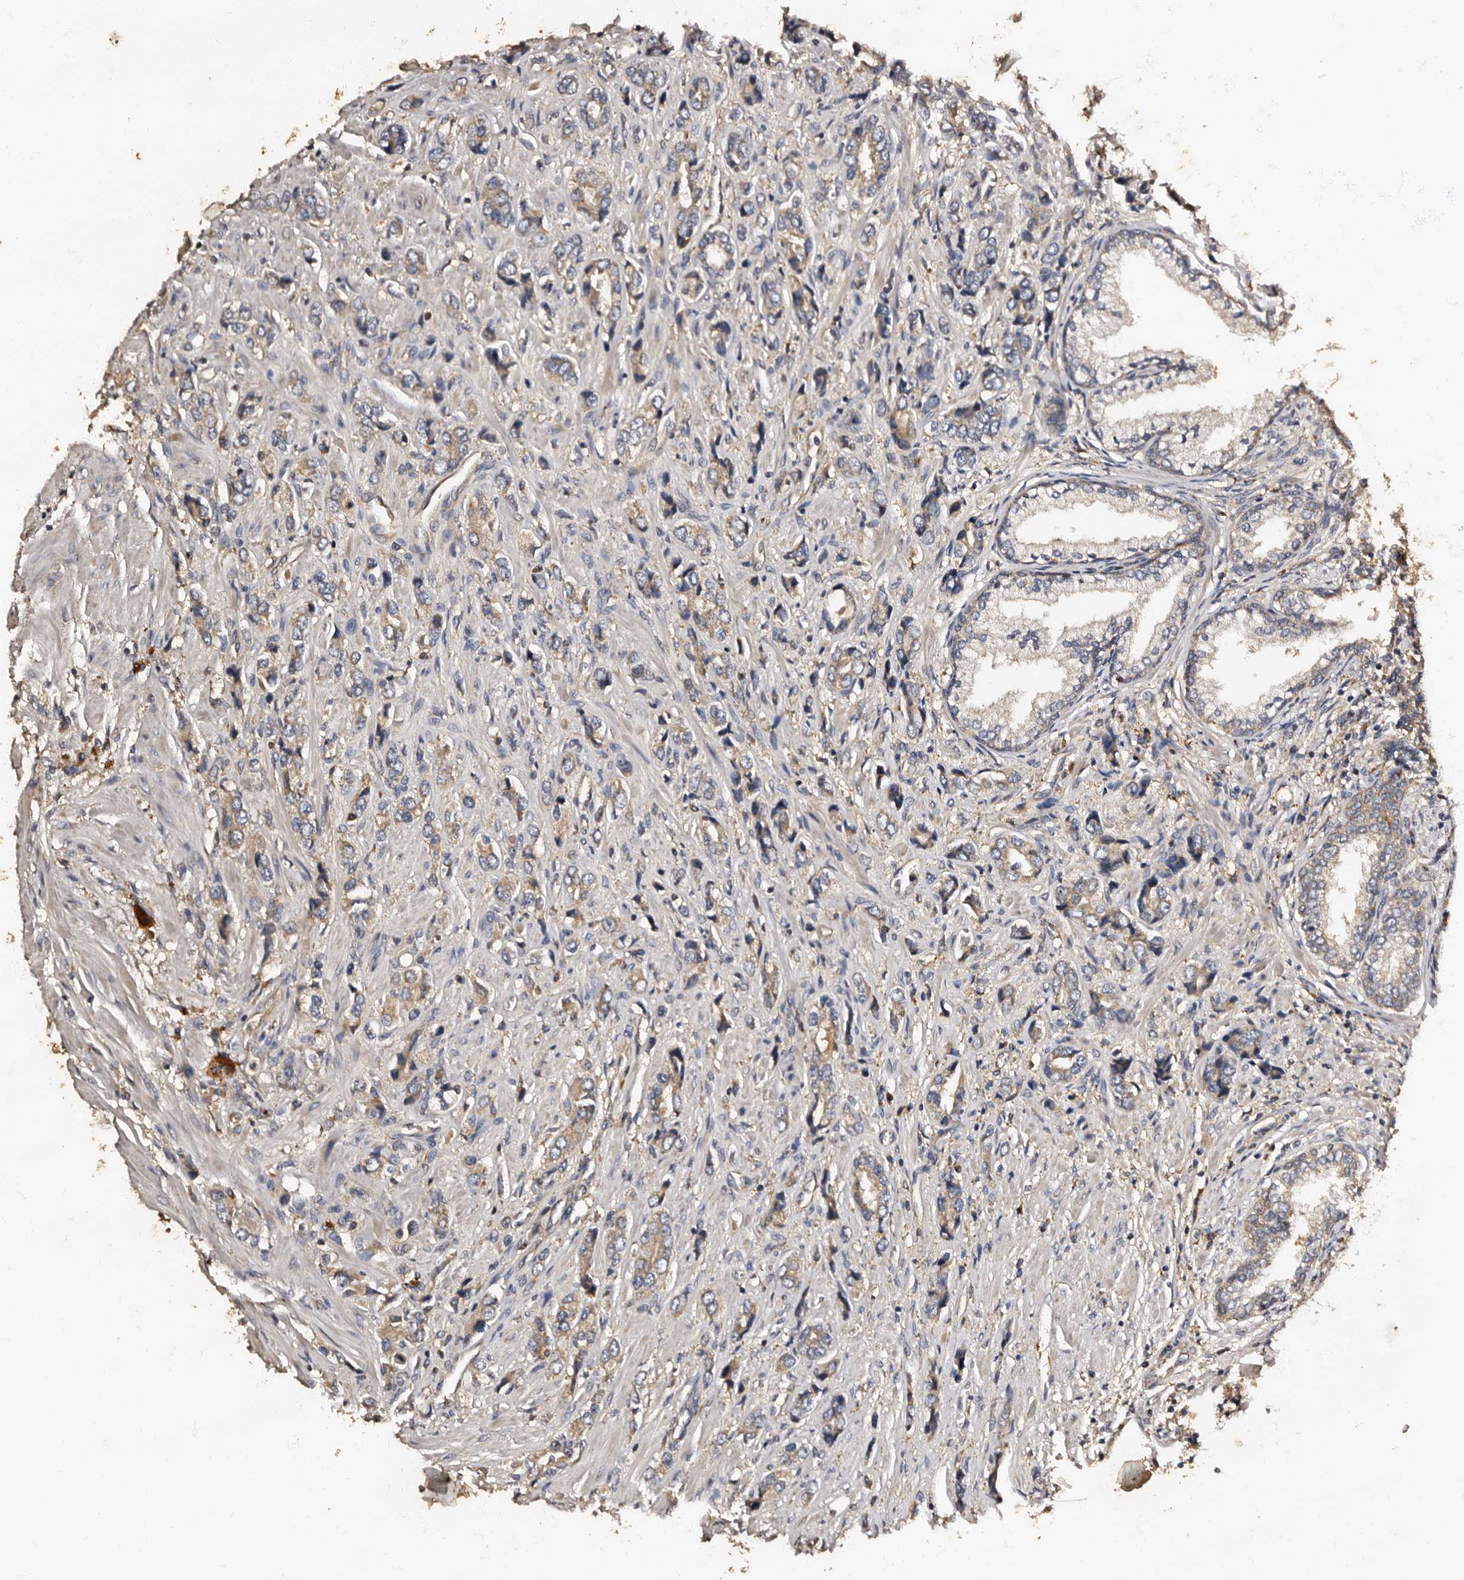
{"staining": {"intensity": "weak", "quantity": "25%-75%", "location": "cytoplasmic/membranous"}, "tissue": "prostate cancer", "cell_type": "Tumor cells", "image_type": "cancer", "snomed": [{"axis": "morphology", "description": "Adenocarcinoma, High grade"}, {"axis": "topography", "description": "Prostate"}], "caption": "Tumor cells display weak cytoplasmic/membranous staining in about 25%-75% of cells in prostate cancer. The staining was performed using DAB (3,3'-diaminobenzidine), with brown indicating positive protein expression. Nuclei are stained blue with hematoxylin.", "gene": "ADCK5", "patient": {"sex": "male", "age": 61}}